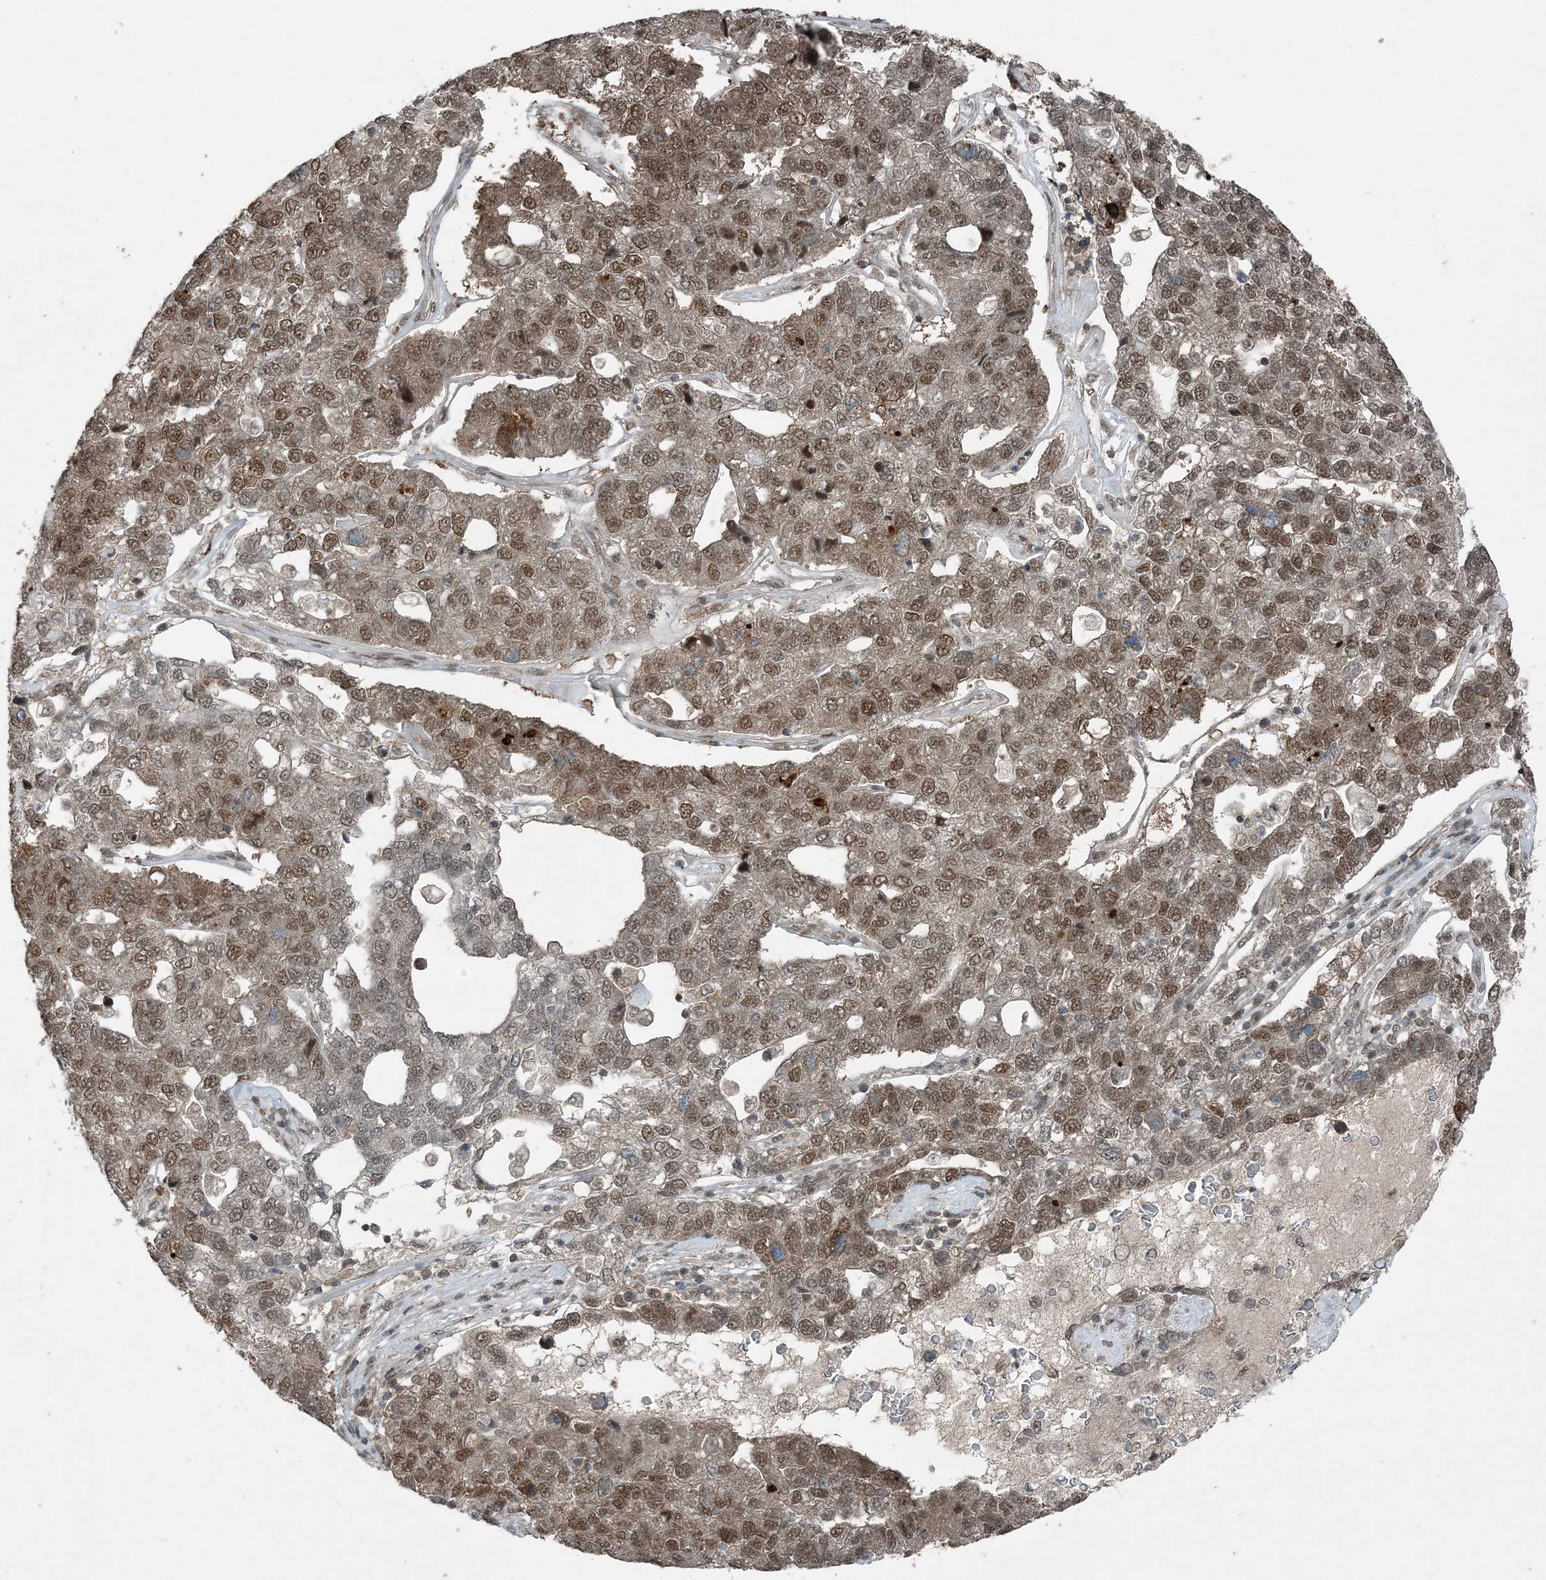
{"staining": {"intensity": "moderate", "quantity": ">75%", "location": "nuclear"}, "tissue": "pancreatic cancer", "cell_type": "Tumor cells", "image_type": "cancer", "snomed": [{"axis": "morphology", "description": "Adenocarcinoma, NOS"}, {"axis": "topography", "description": "Pancreas"}], "caption": "Immunohistochemical staining of human pancreatic adenocarcinoma displays medium levels of moderate nuclear staining in about >75% of tumor cells.", "gene": "COPS7B", "patient": {"sex": "female", "age": 61}}